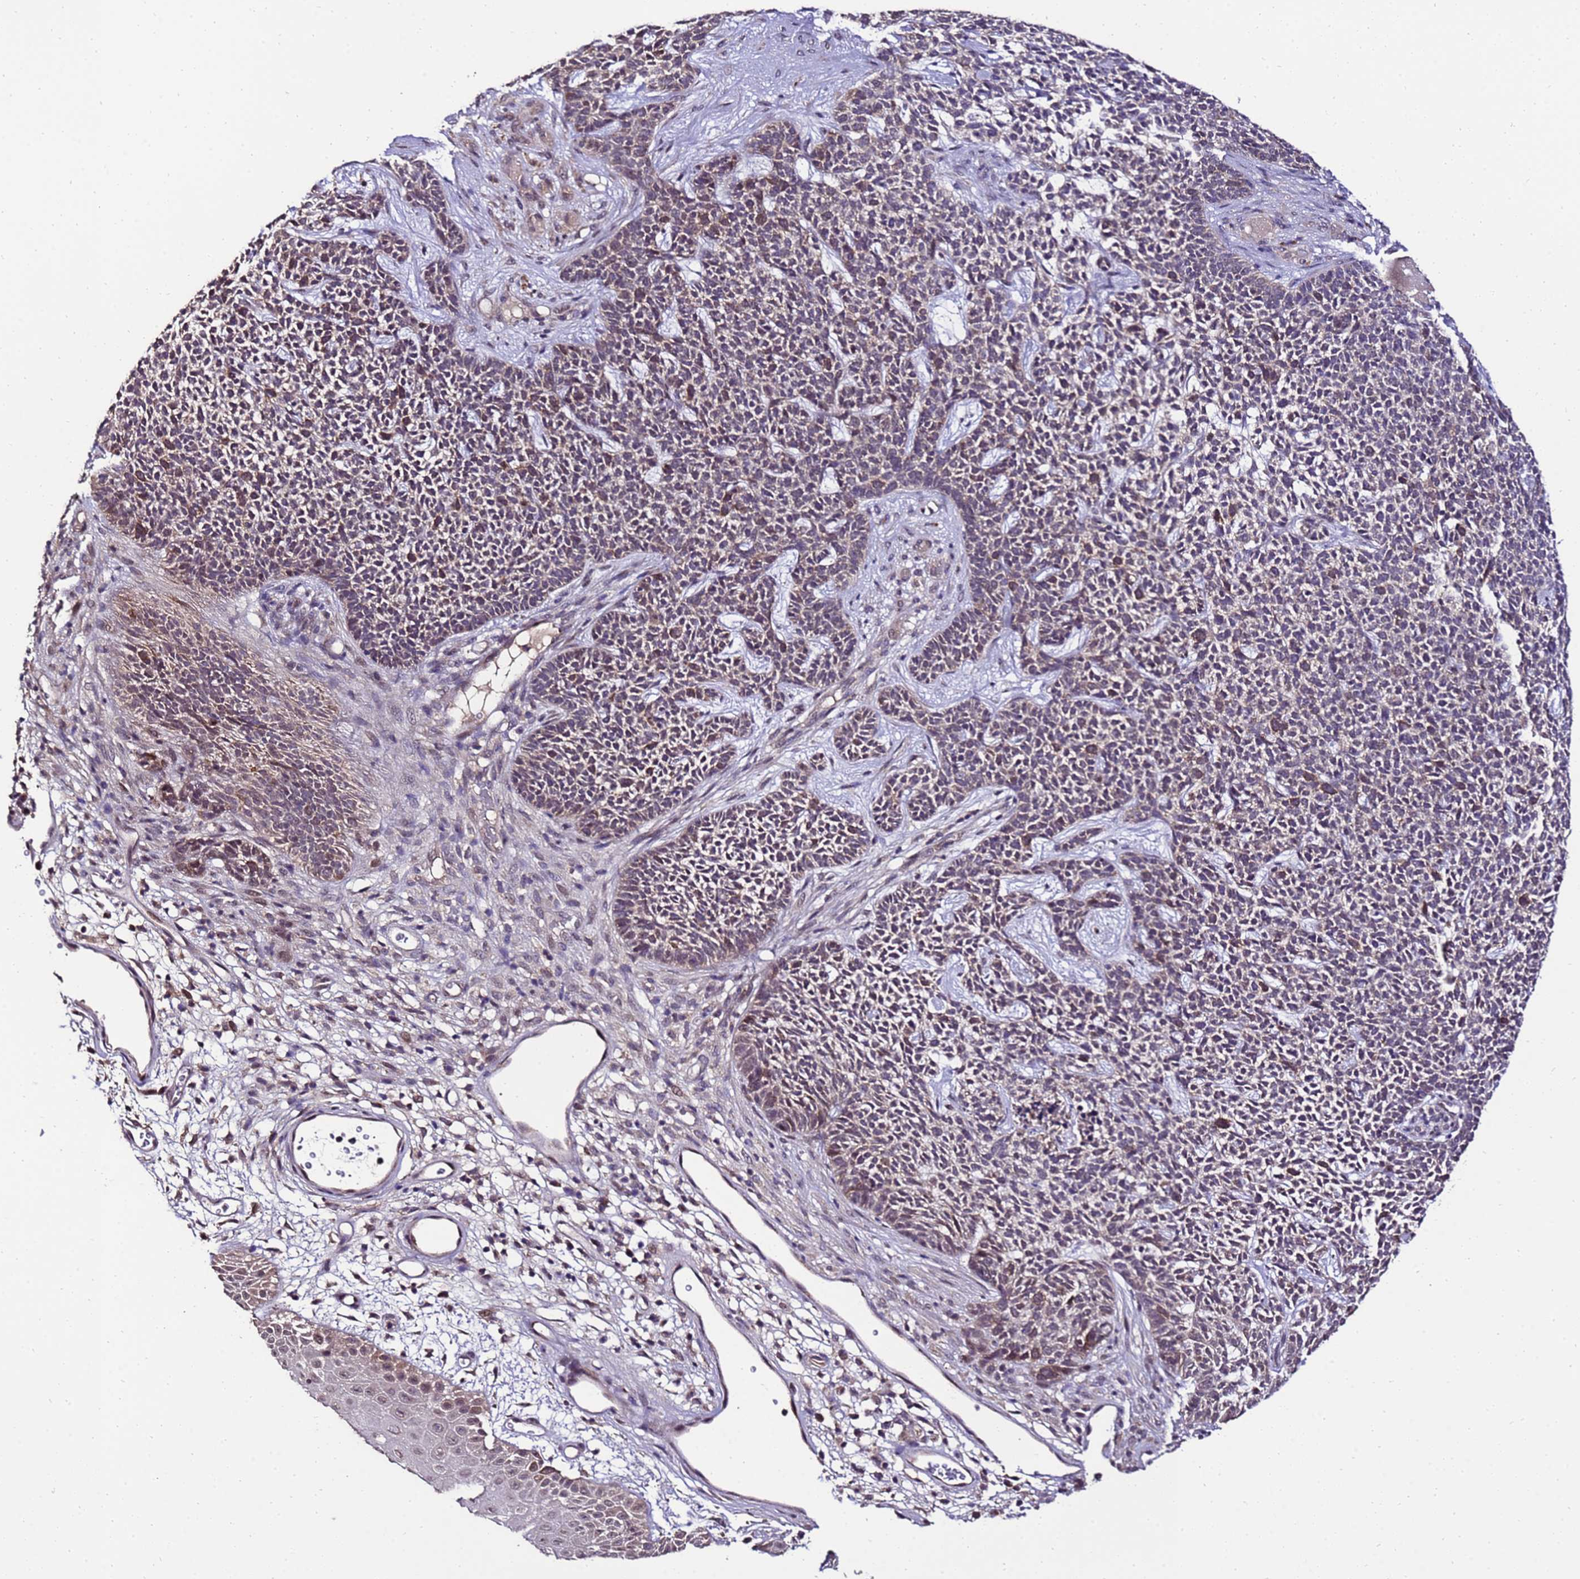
{"staining": {"intensity": "moderate", "quantity": "<25%", "location": "cytoplasmic/membranous"}, "tissue": "skin cancer", "cell_type": "Tumor cells", "image_type": "cancer", "snomed": [{"axis": "morphology", "description": "Basal cell carcinoma"}, {"axis": "topography", "description": "Skin"}], "caption": "The micrograph reveals immunohistochemical staining of skin cancer. There is moderate cytoplasmic/membranous positivity is present in about <25% of tumor cells.", "gene": "ZNF329", "patient": {"sex": "female", "age": 84}}